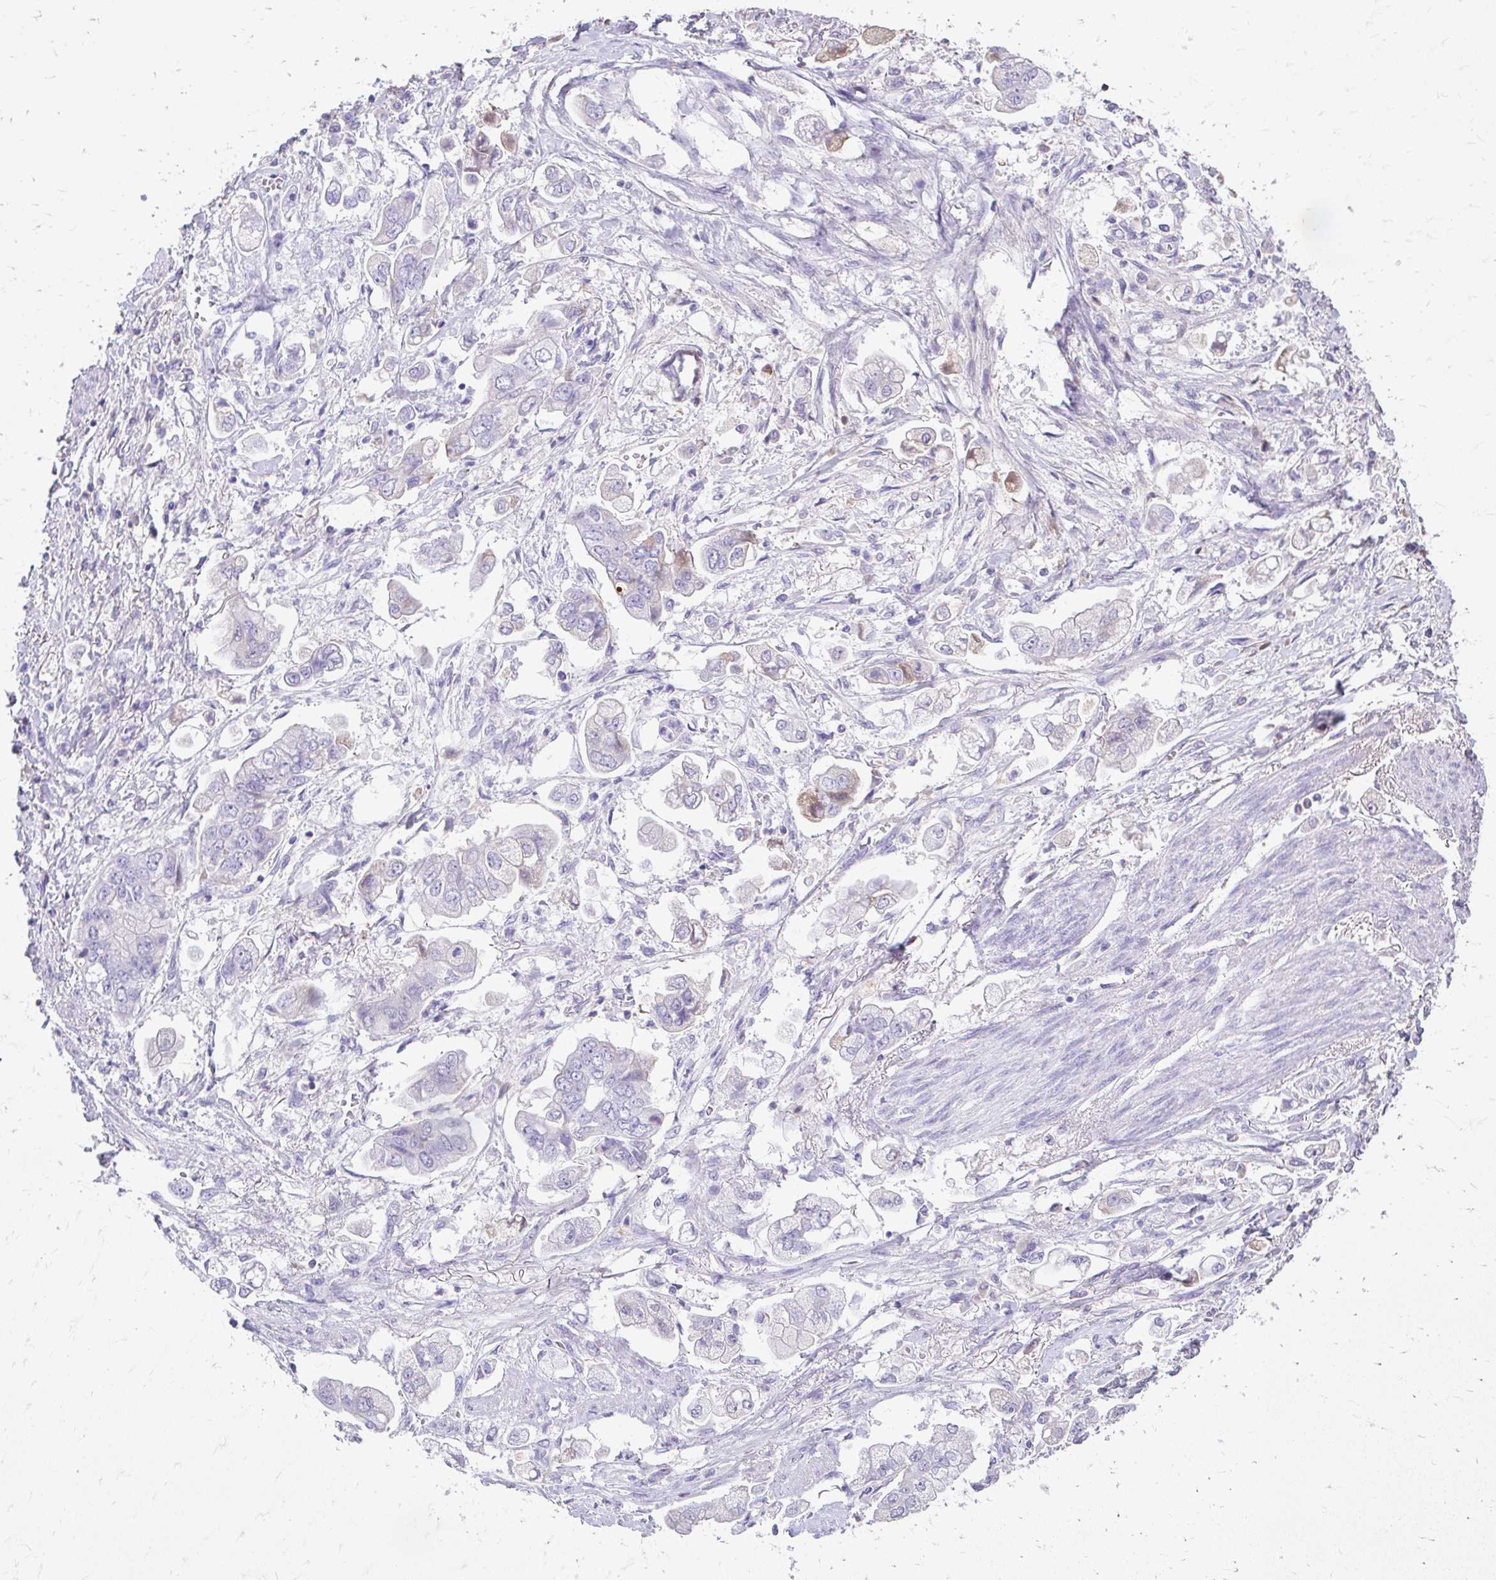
{"staining": {"intensity": "negative", "quantity": "none", "location": "none"}, "tissue": "stomach cancer", "cell_type": "Tumor cells", "image_type": "cancer", "snomed": [{"axis": "morphology", "description": "Adenocarcinoma, NOS"}, {"axis": "topography", "description": "Stomach"}], "caption": "A photomicrograph of human stomach cancer (adenocarcinoma) is negative for staining in tumor cells.", "gene": "CFH", "patient": {"sex": "male", "age": 62}}